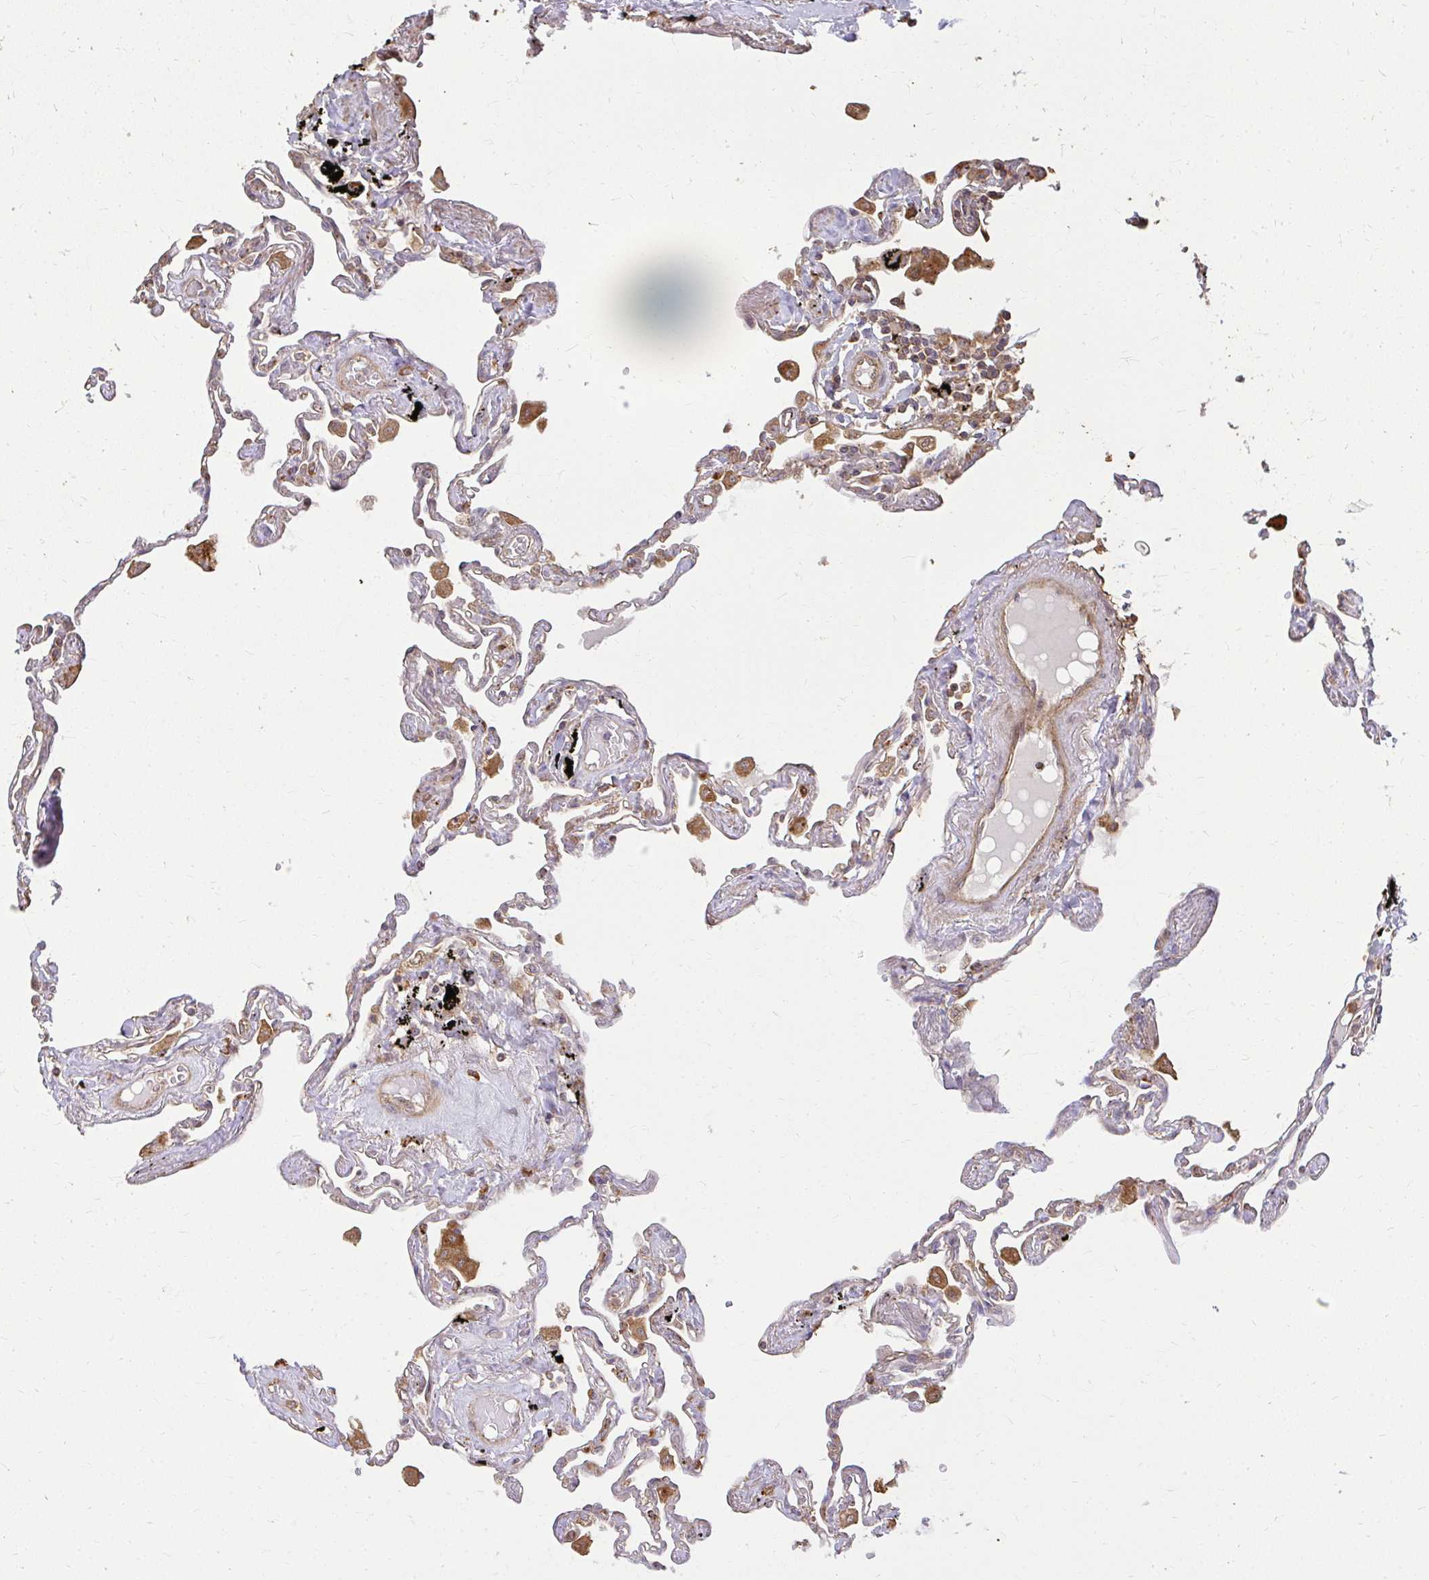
{"staining": {"intensity": "moderate", "quantity": "25%-75%", "location": "cytoplasmic/membranous"}, "tissue": "lung", "cell_type": "Alveolar cells", "image_type": "normal", "snomed": [{"axis": "morphology", "description": "Normal tissue, NOS"}, {"axis": "topography", "description": "Lung"}], "caption": "Immunohistochemical staining of benign human lung displays medium levels of moderate cytoplasmic/membranous expression in approximately 25%-75% of alveolar cells. The staining was performed using DAB, with brown indicating positive protein expression. Nuclei are stained blue with hematoxylin.", "gene": "GNS", "patient": {"sex": "female", "age": 67}}